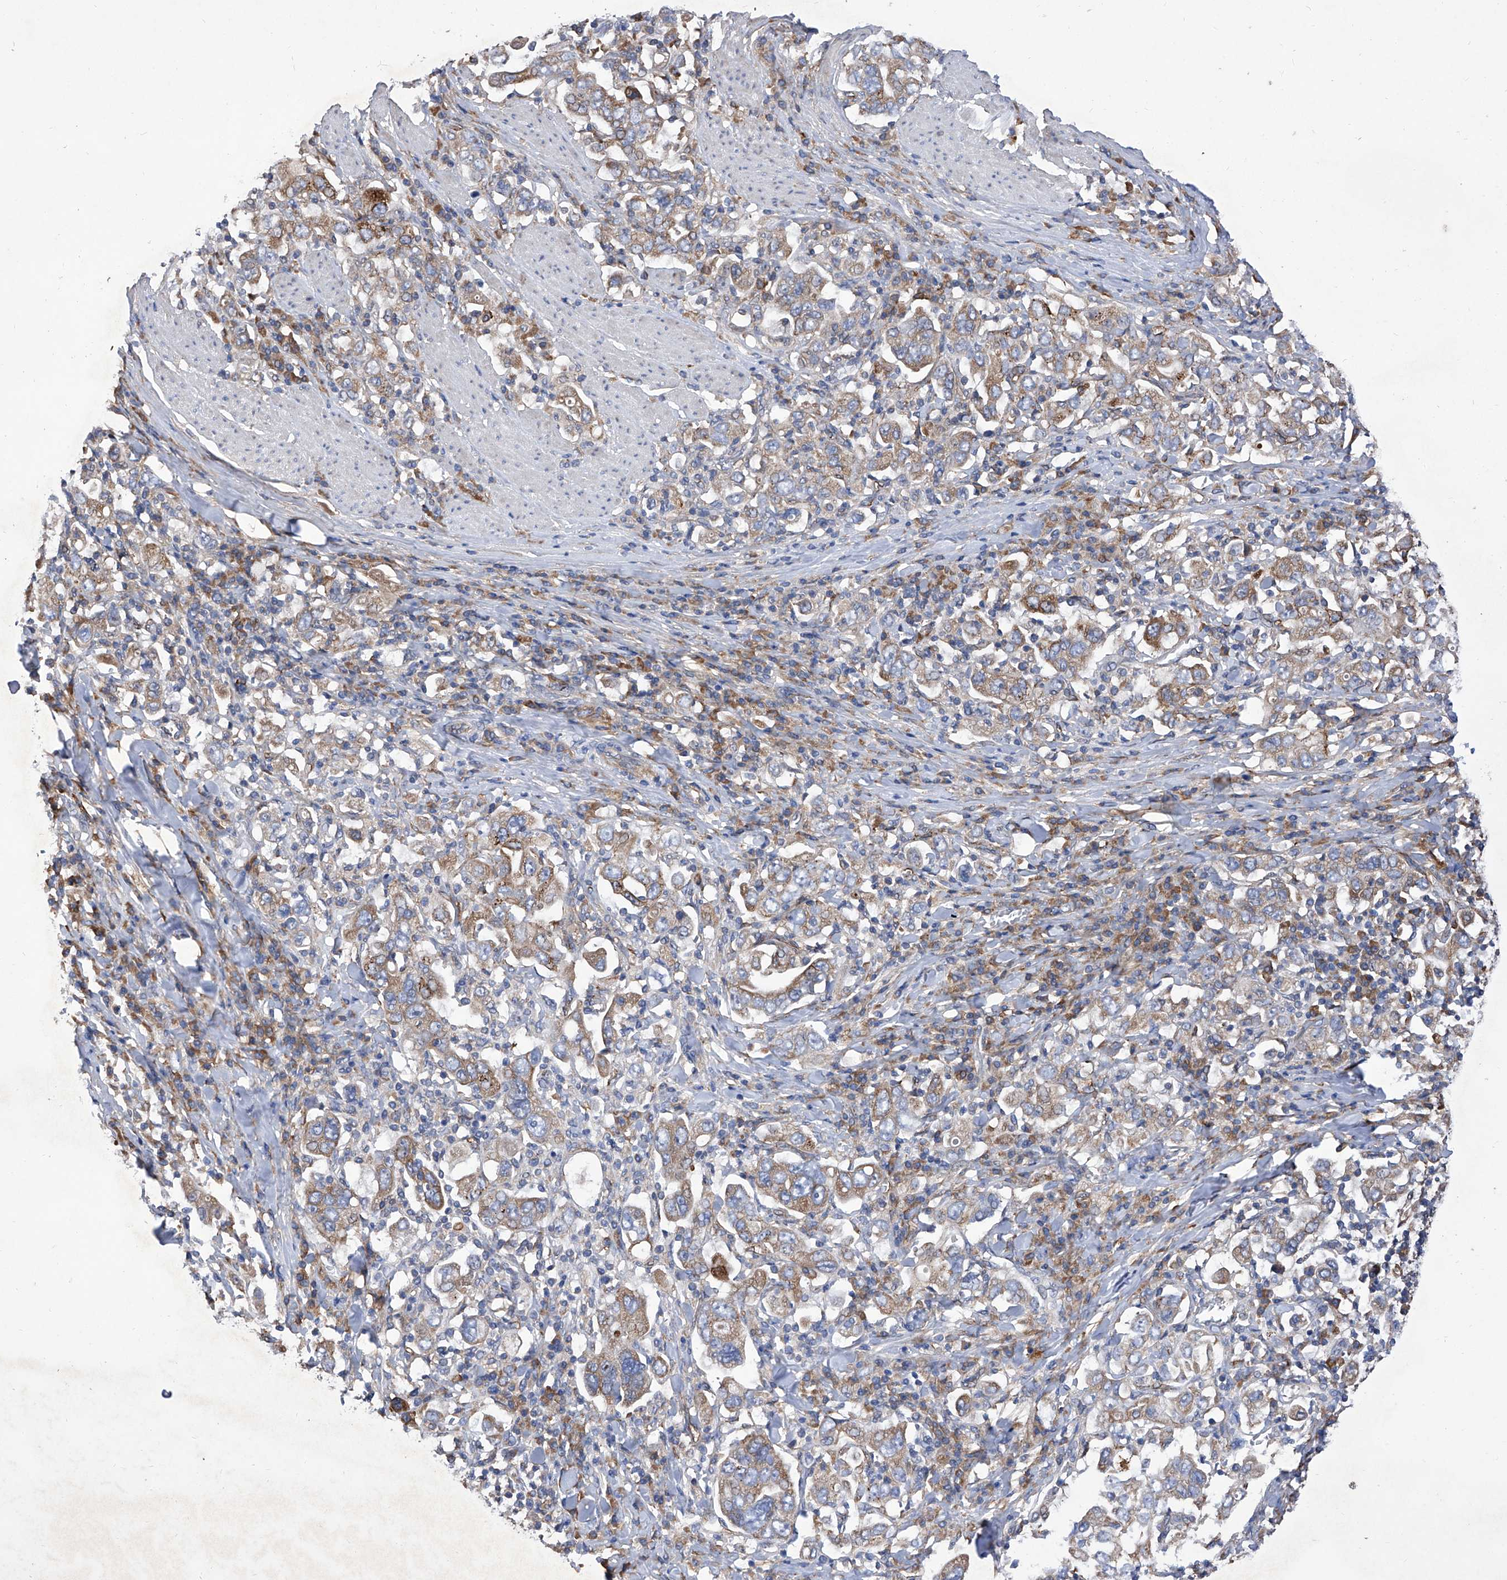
{"staining": {"intensity": "moderate", "quantity": ">75%", "location": "cytoplasmic/membranous"}, "tissue": "stomach cancer", "cell_type": "Tumor cells", "image_type": "cancer", "snomed": [{"axis": "morphology", "description": "Adenocarcinoma, NOS"}, {"axis": "topography", "description": "Stomach, upper"}], "caption": "Tumor cells display medium levels of moderate cytoplasmic/membranous staining in about >75% of cells in adenocarcinoma (stomach).", "gene": "INPP5B", "patient": {"sex": "male", "age": 62}}